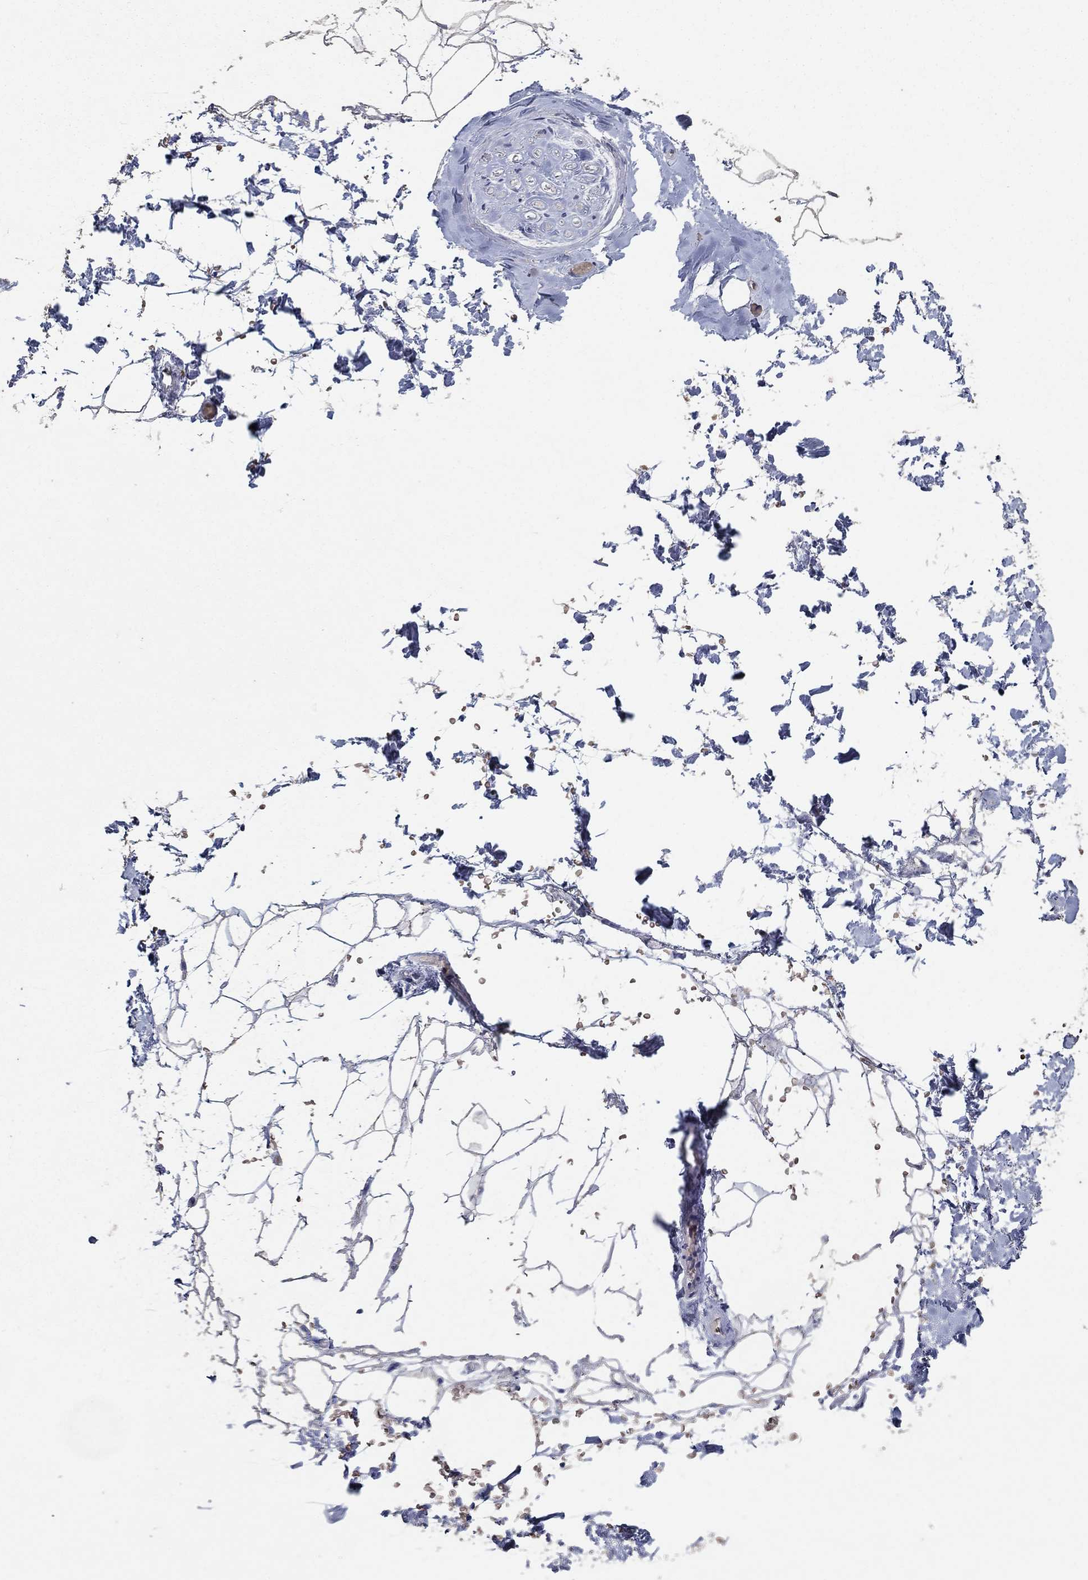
{"staining": {"intensity": "negative", "quantity": "none", "location": "none"}, "tissue": "adipose tissue", "cell_type": "Adipocytes", "image_type": "normal", "snomed": [{"axis": "morphology", "description": "Normal tissue, NOS"}, {"axis": "topography", "description": "Skin"}, {"axis": "topography", "description": "Peripheral nerve tissue"}], "caption": "An immunohistochemistry histopathology image of normal adipose tissue is shown. There is no staining in adipocytes of adipose tissue.", "gene": "C9orf85", "patient": {"sex": "female", "age": 56}}